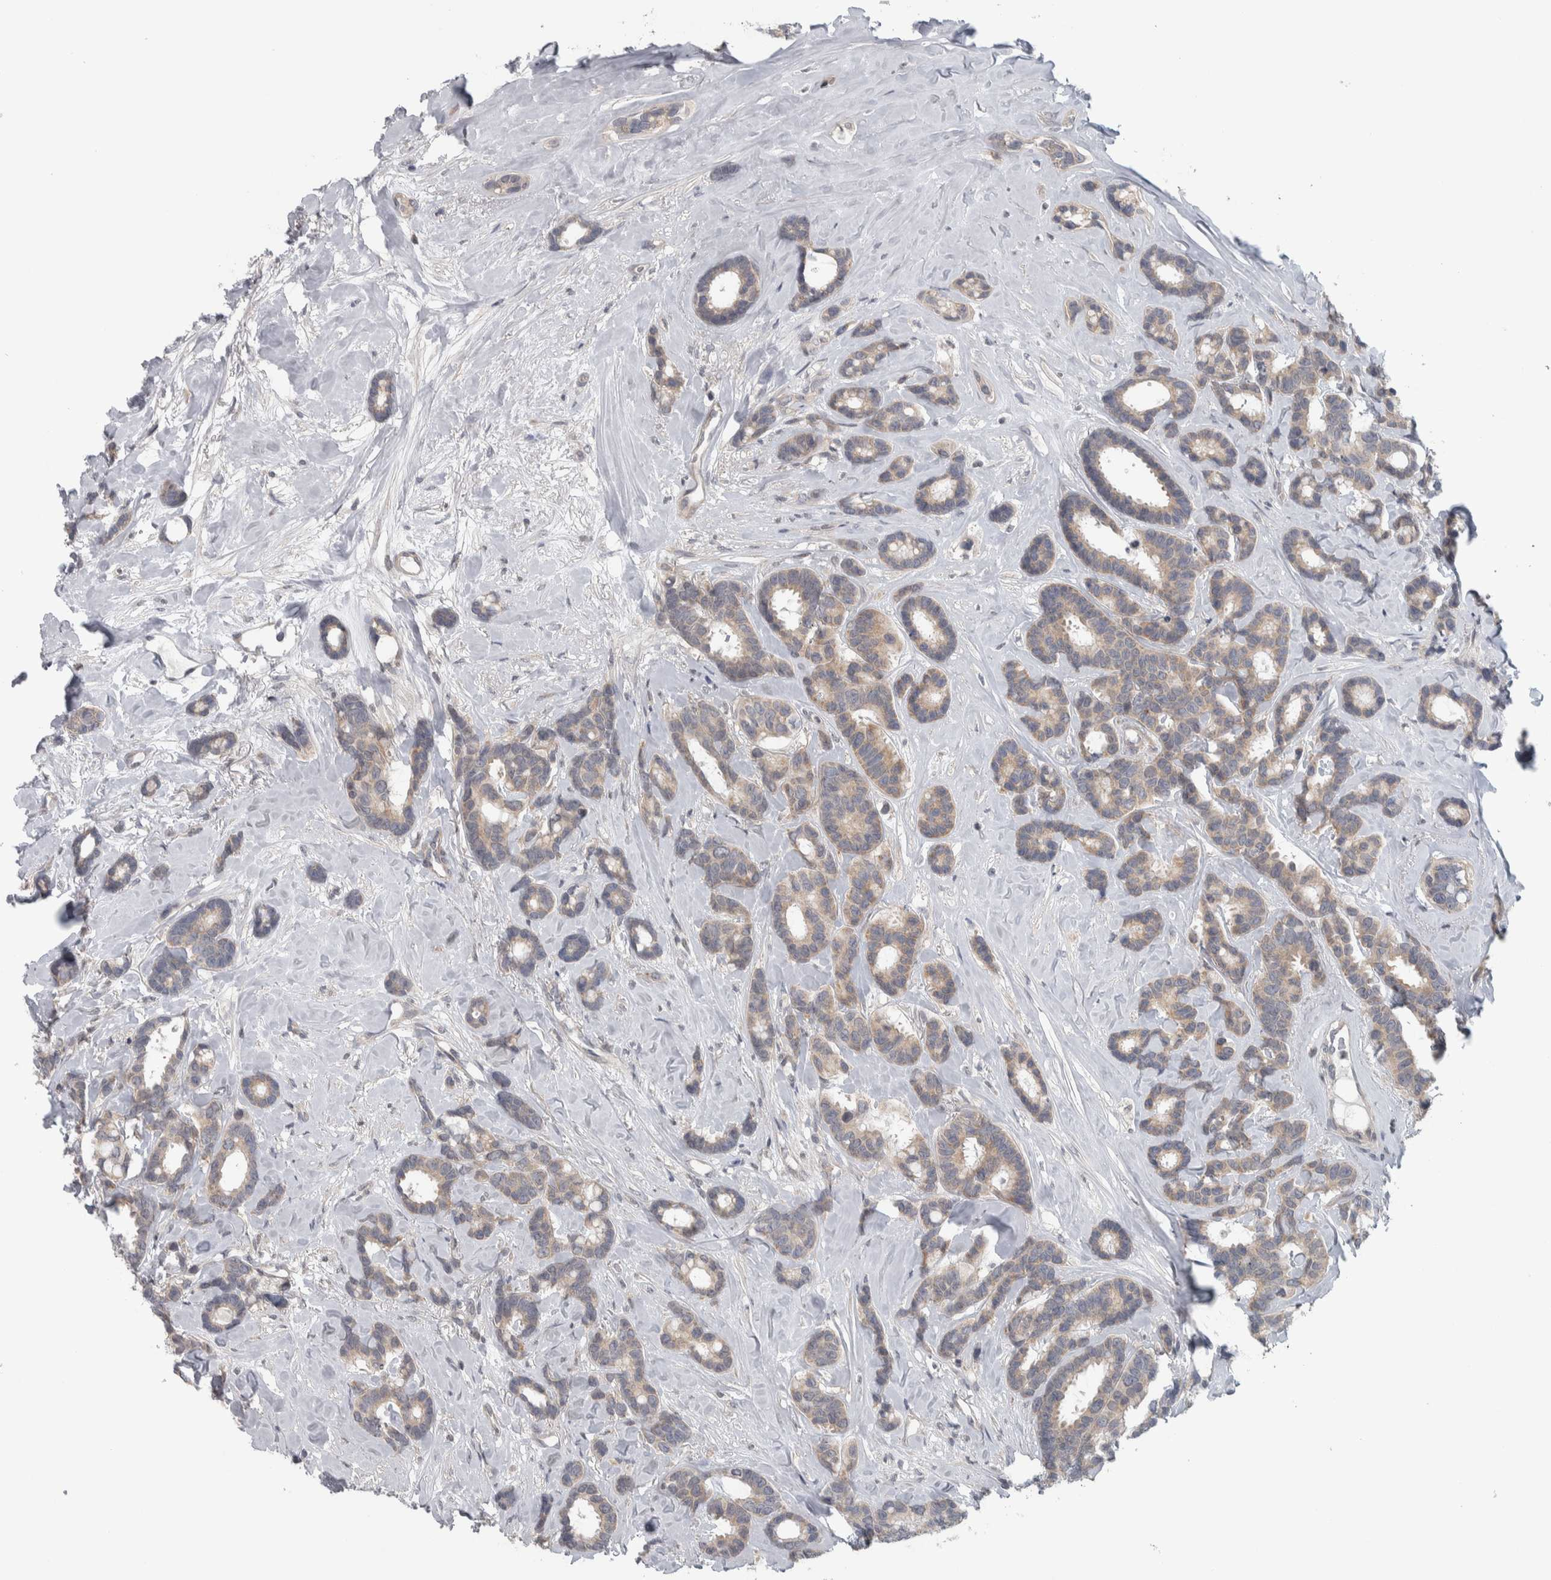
{"staining": {"intensity": "weak", "quantity": ">75%", "location": "cytoplasmic/membranous"}, "tissue": "breast cancer", "cell_type": "Tumor cells", "image_type": "cancer", "snomed": [{"axis": "morphology", "description": "Duct carcinoma"}, {"axis": "topography", "description": "Breast"}], "caption": "Weak cytoplasmic/membranous expression for a protein is present in about >75% of tumor cells of invasive ductal carcinoma (breast) using immunohistochemistry (IHC).", "gene": "CWC27", "patient": {"sex": "female", "age": 87}}